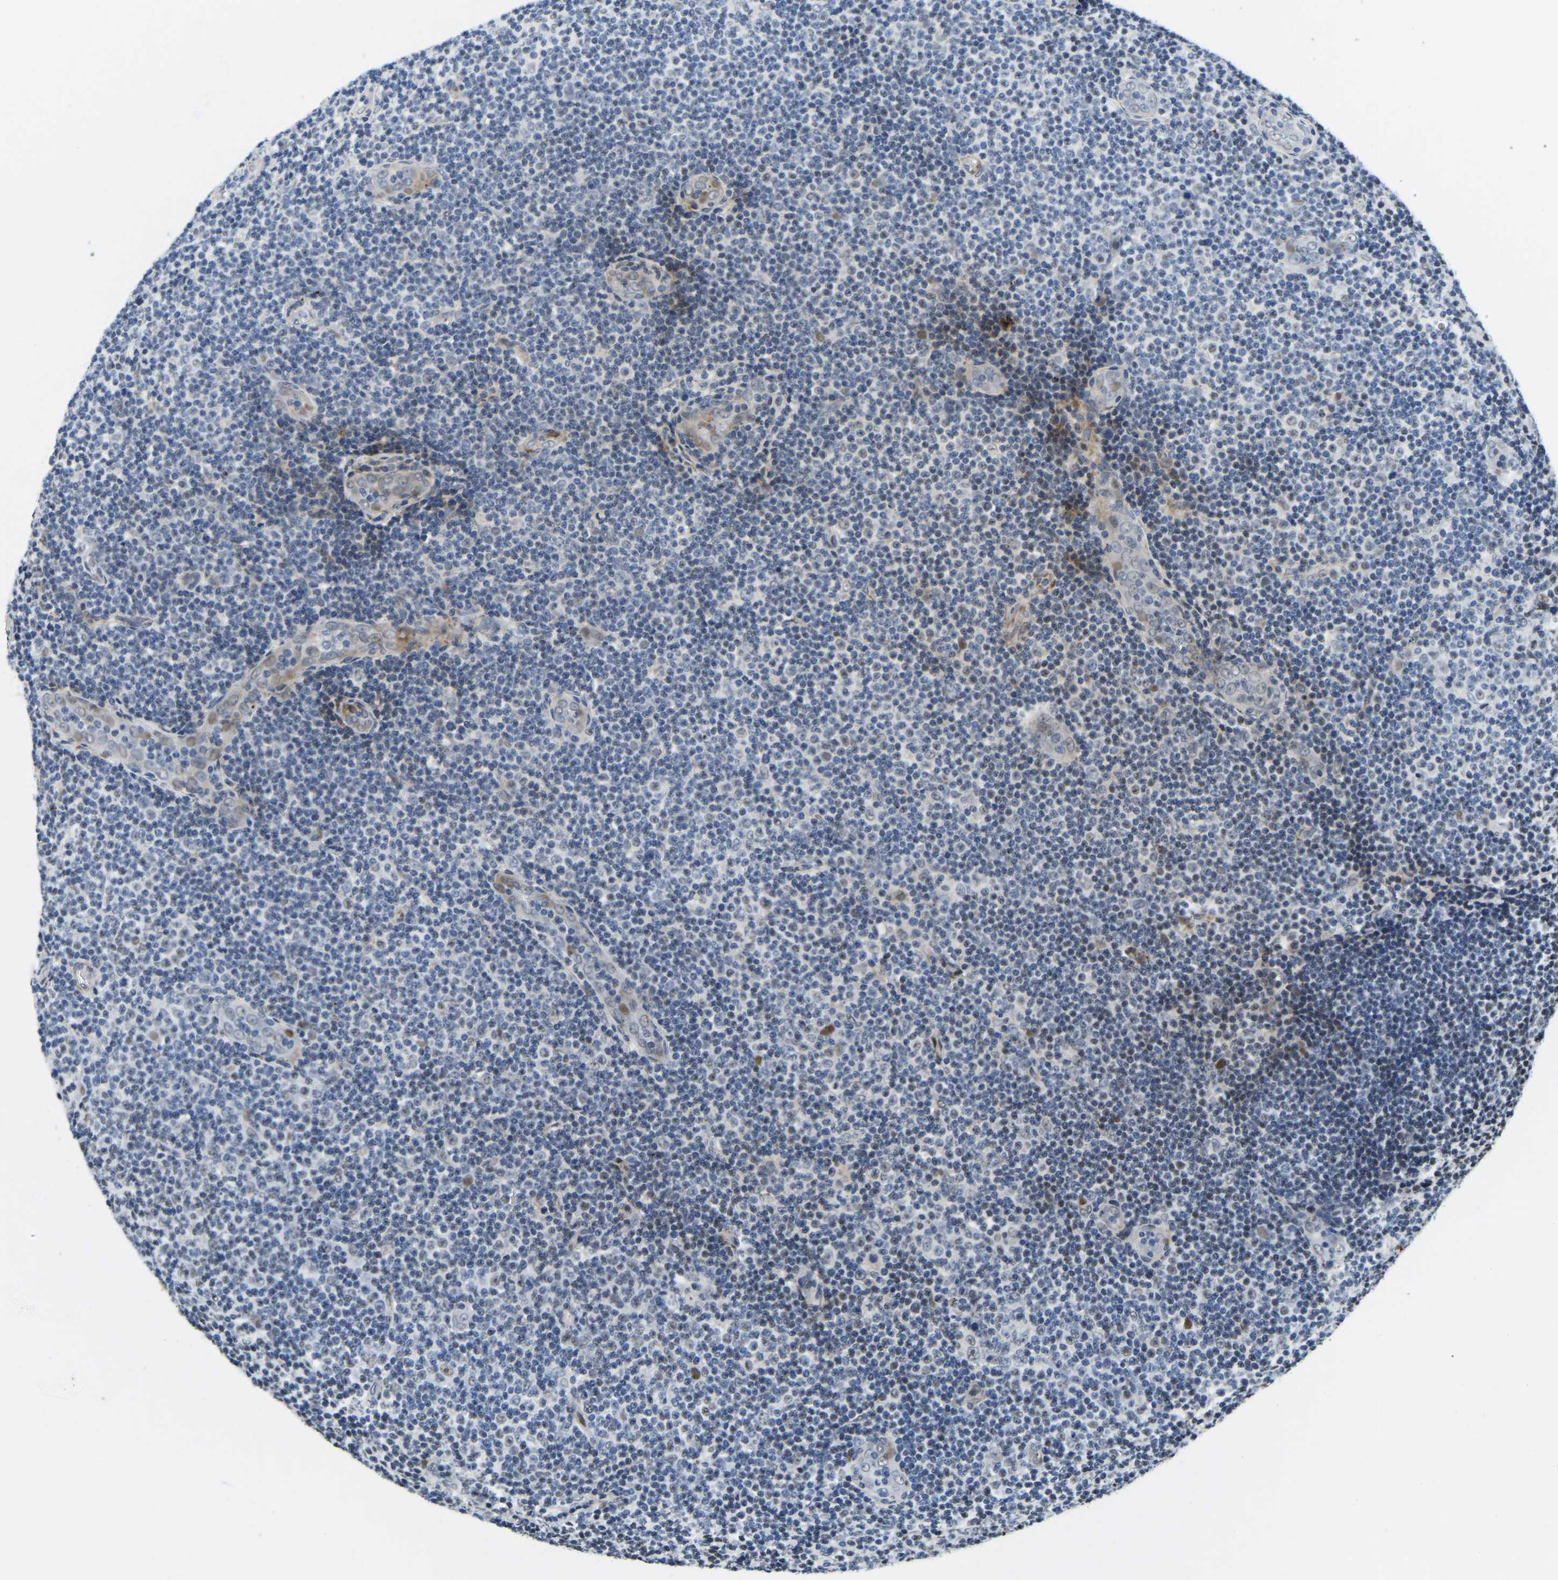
{"staining": {"intensity": "moderate", "quantity": "<25%", "location": "nuclear"}, "tissue": "lymphoma", "cell_type": "Tumor cells", "image_type": "cancer", "snomed": [{"axis": "morphology", "description": "Malignant lymphoma, non-Hodgkin's type, Low grade"}, {"axis": "topography", "description": "Lymph node"}], "caption": "Immunohistochemical staining of human low-grade malignant lymphoma, non-Hodgkin's type shows moderate nuclear protein positivity in approximately <25% of tumor cells.", "gene": "UBA1", "patient": {"sex": "male", "age": 83}}